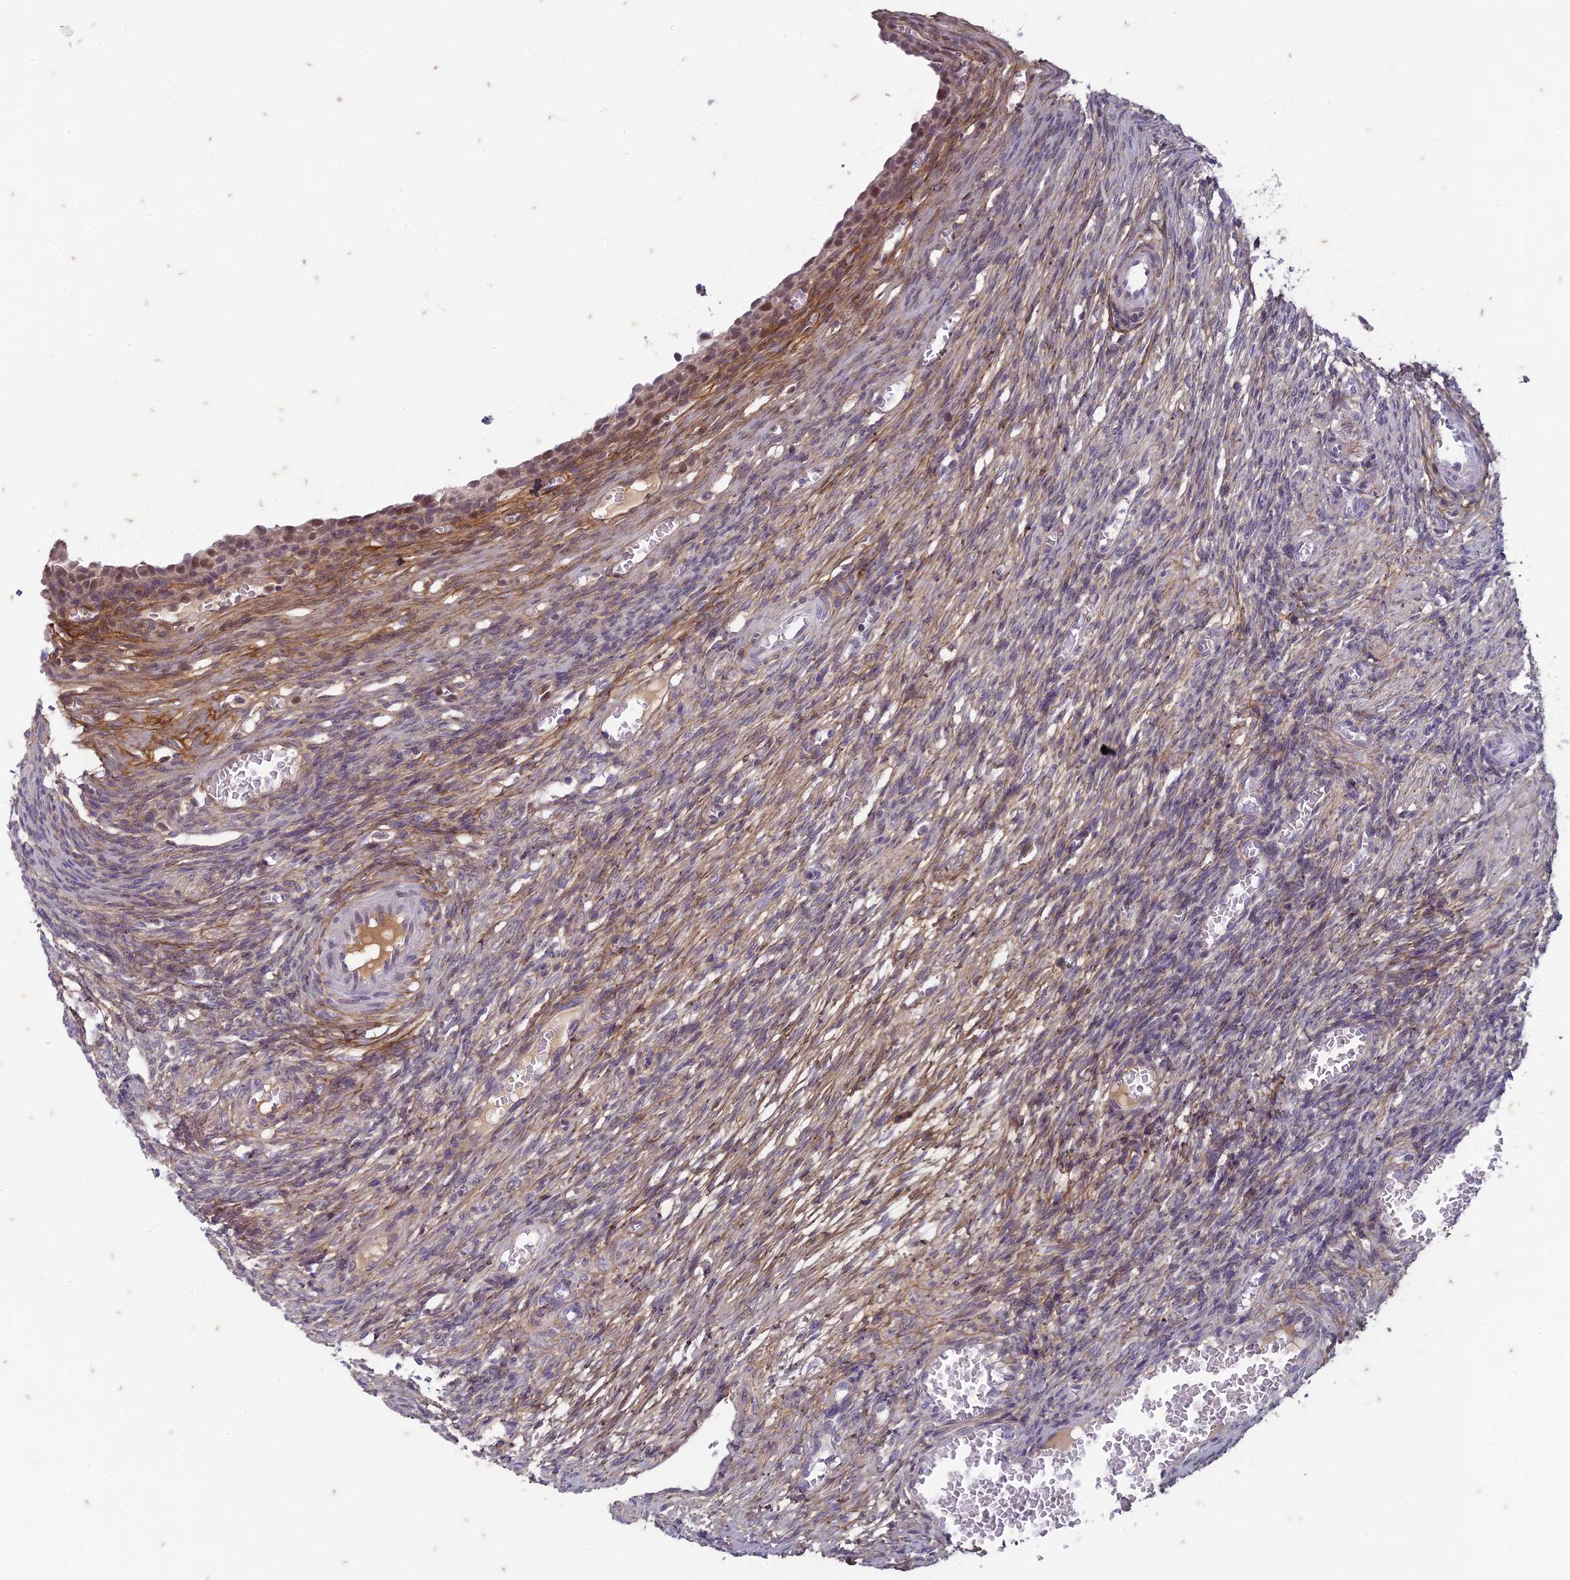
{"staining": {"intensity": "moderate", "quantity": "<25%", "location": "cytoplasmic/membranous"}, "tissue": "ovary", "cell_type": "Ovarian stroma cells", "image_type": "normal", "snomed": [{"axis": "morphology", "description": "Normal tissue, NOS"}, {"axis": "topography", "description": "Ovary"}], "caption": "DAB (3,3'-diaminobenzidine) immunohistochemical staining of benign ovary reveals moderate cytoplasmic/membranous protein positivity in approximately <25% of ovarian stroma cells. (DAB (3,3'-diaminobenzidine) IHC, brown staining for protein, blue staining for nuclei).", "gene": "PABPN1L", "patient": {"sex": "female", "age": 27}}